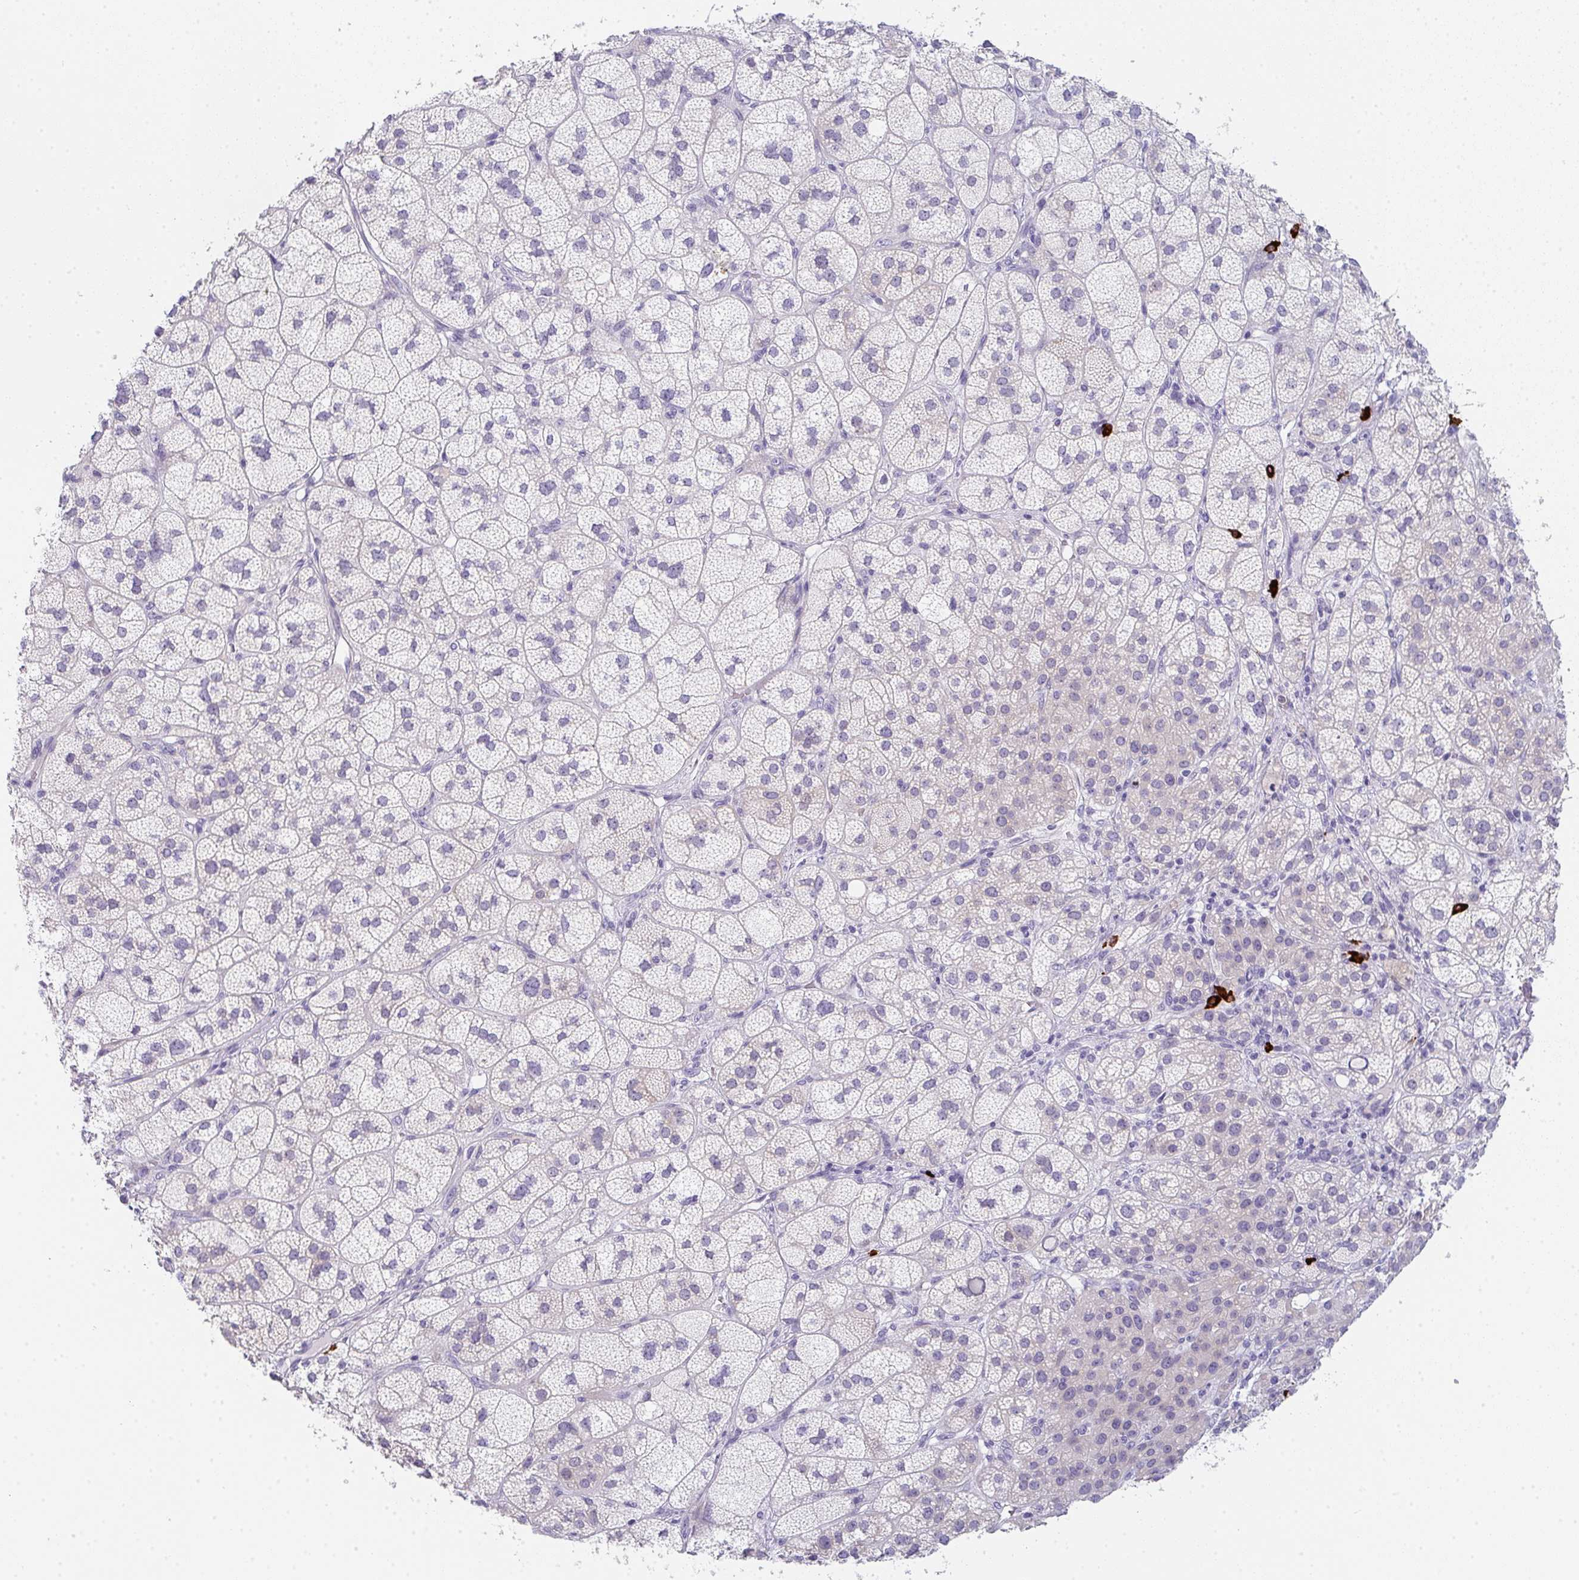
{"staining": {"intensity": "moderate", "quantity": "<25%", "location": "cytoplasmic/membranous"}, "tissue": "adrenal gland", "cell_type": "Glandular cells", "image_type": "normal", "snomed": [{"axis": "morphology", "description": "Normal tissue, NOS"}, {"axis": "topography", "description": "Adrenal gland"}], "caption": "The image reveals staining of unremarkable adrenal gland, revealing moderate cytoplasmic/membranous protein expression (brown color) within glandular cells. The staining was performed using DAB (3,3'-diaminobenzidine) to visualize the protein expression in brown, while the nuclei were stained in blue with hematoxylin (Magnification: 20x).", "gene": "CACNA1S", "patient": {"sex": "female", "age": 60}}